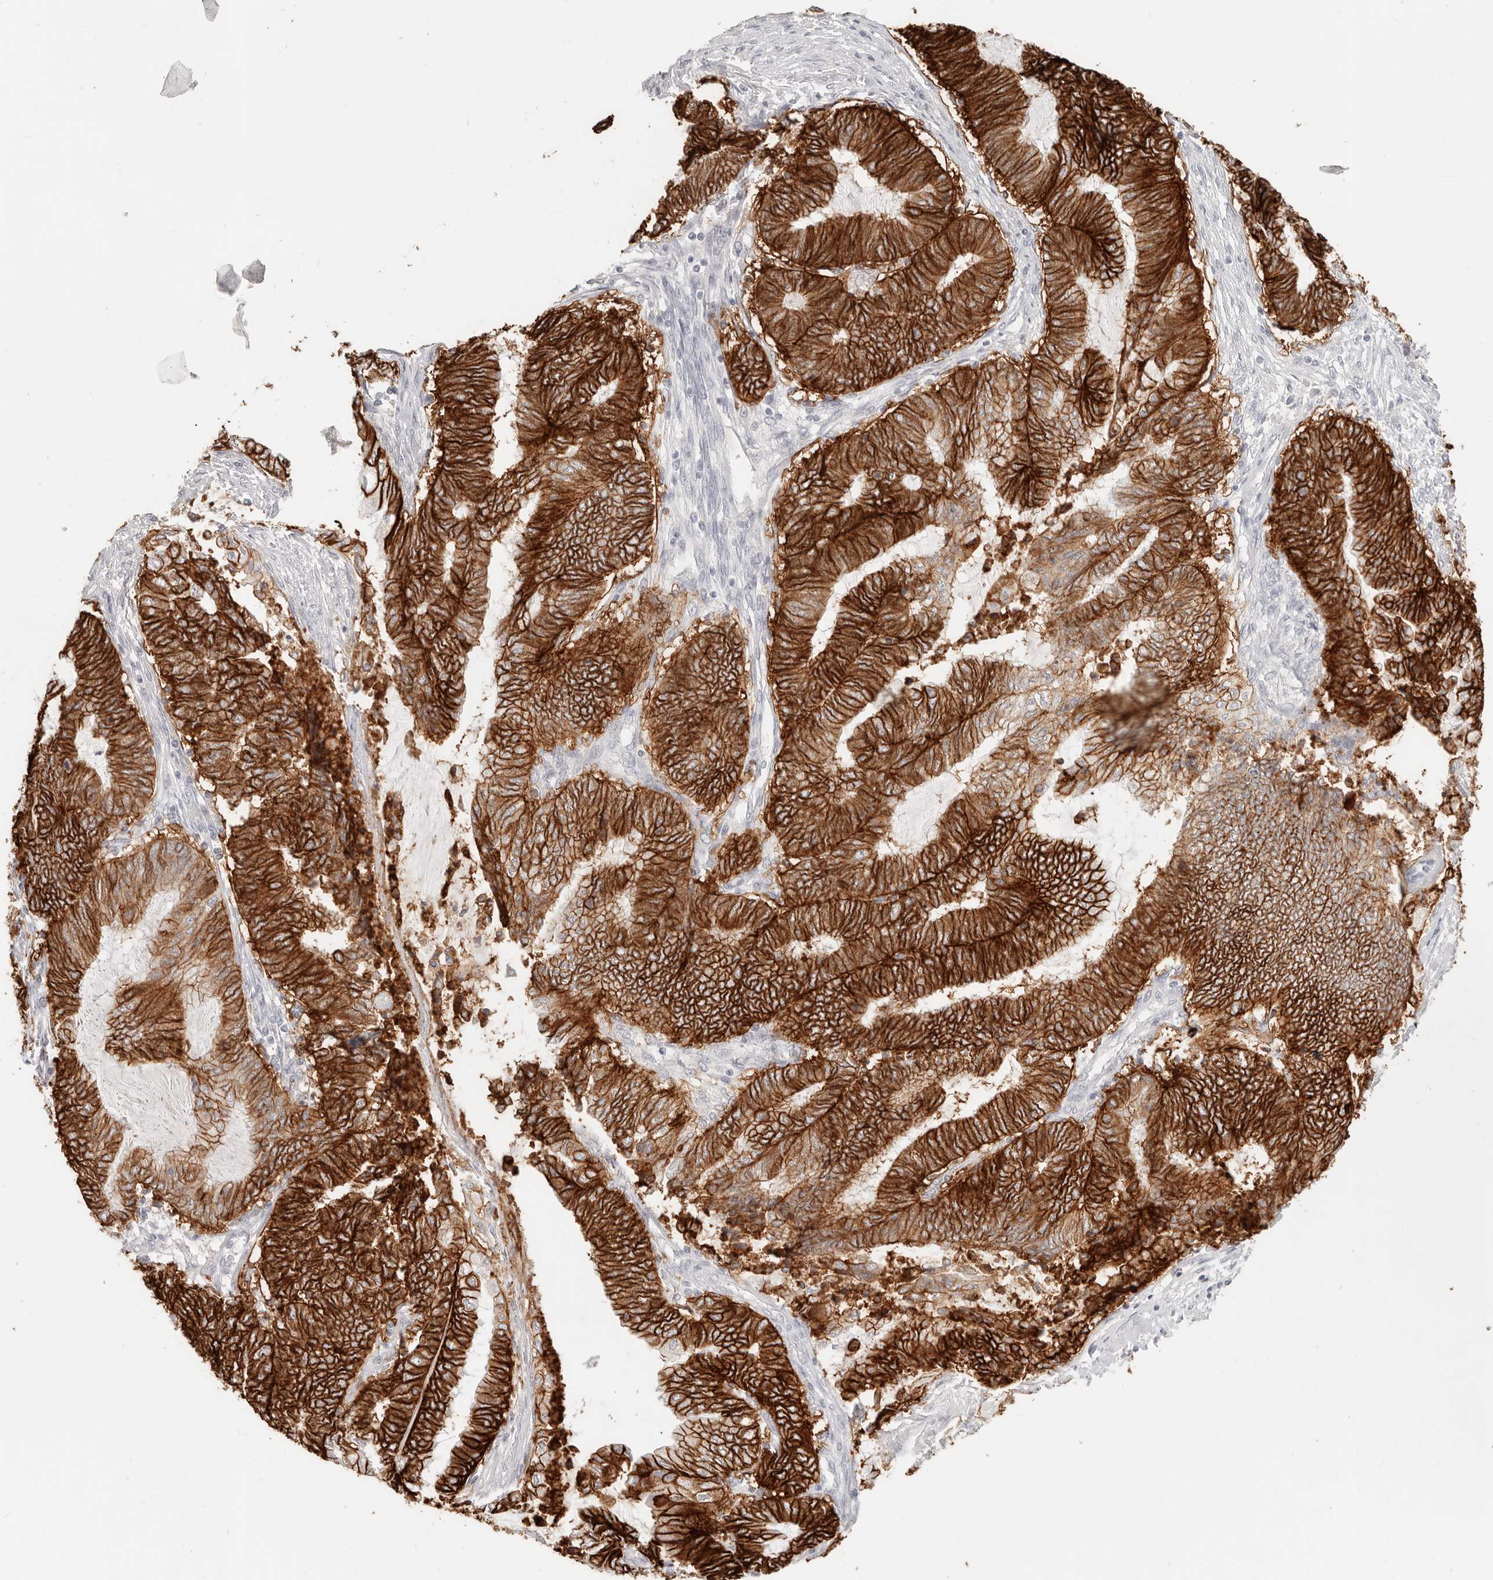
{"staining": {"intensity": "strong", "quantity": ">75%", "location": "cytoplasmic/membranous"}, "tissue": "endometrial cancer", "cell_type": "Tumor cells", "image_type": "cancer", "snomed": [{"axis": "morphology", "description": "Adenocarcinoma, NOS"}, {"axis": "topography", "description": "Uterus"}, {"axis": "topography", "description": "Endometrium"}], "caption": "This photomicrograph reveals endometrial cancer stained with IHC to label a protein in brown. The cytoplasmic/membranous of tumor cells show strong positivity for the protein. Nuclei are counter-stained blue.", "gene": "EPCAM", "patient": {"sex": "female", "age": 70}}